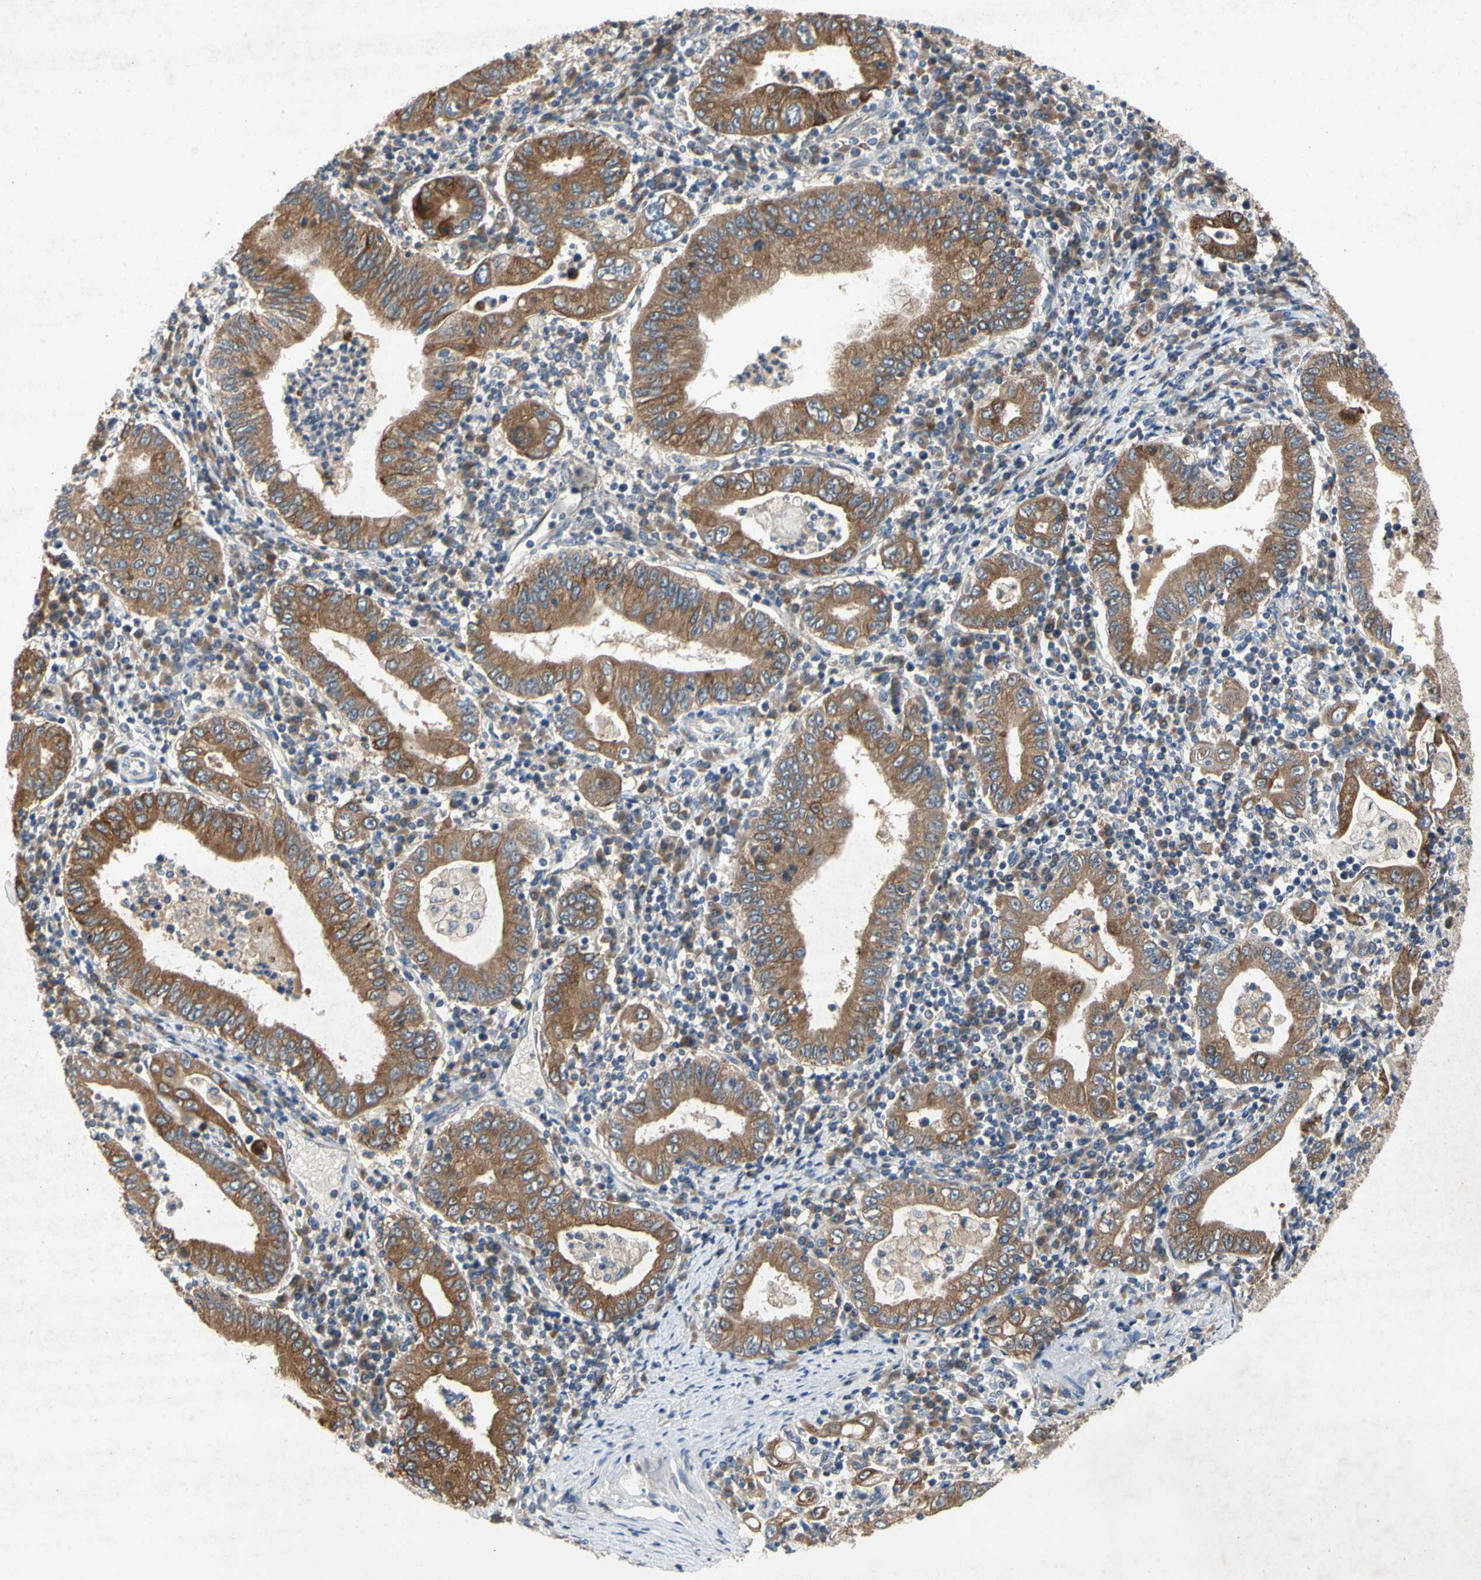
{"staining": {"intensity": "moderate", "quantity": ">75%", "location": "cytoplasmic/membranous"}, "tissue": "stomach cancer", "cell_type": "Tumor cells", "image_type": "cancer", "snomed": [{"axis": "morphology", "description": "Normal tissue, NOS"}, {"axis": "morphology", "description": "Adenocarcinoma, NOS"}, {"axis": "topography", "description": "Esophagus"}, {"axis": "topography", "description": "Stomach, upper"}, {"axis": "topography", "description": "Peripheral nerve tissue"}], "caption": "IHC of human stomach cancer (adenocarcinoma) reveals medium levels of moderate cytoplasmic/membranous positivity in approximately >75% of tumor cells.", "gene": "RPS6KA1", "patient": {"sex": "male", "age": 62}}